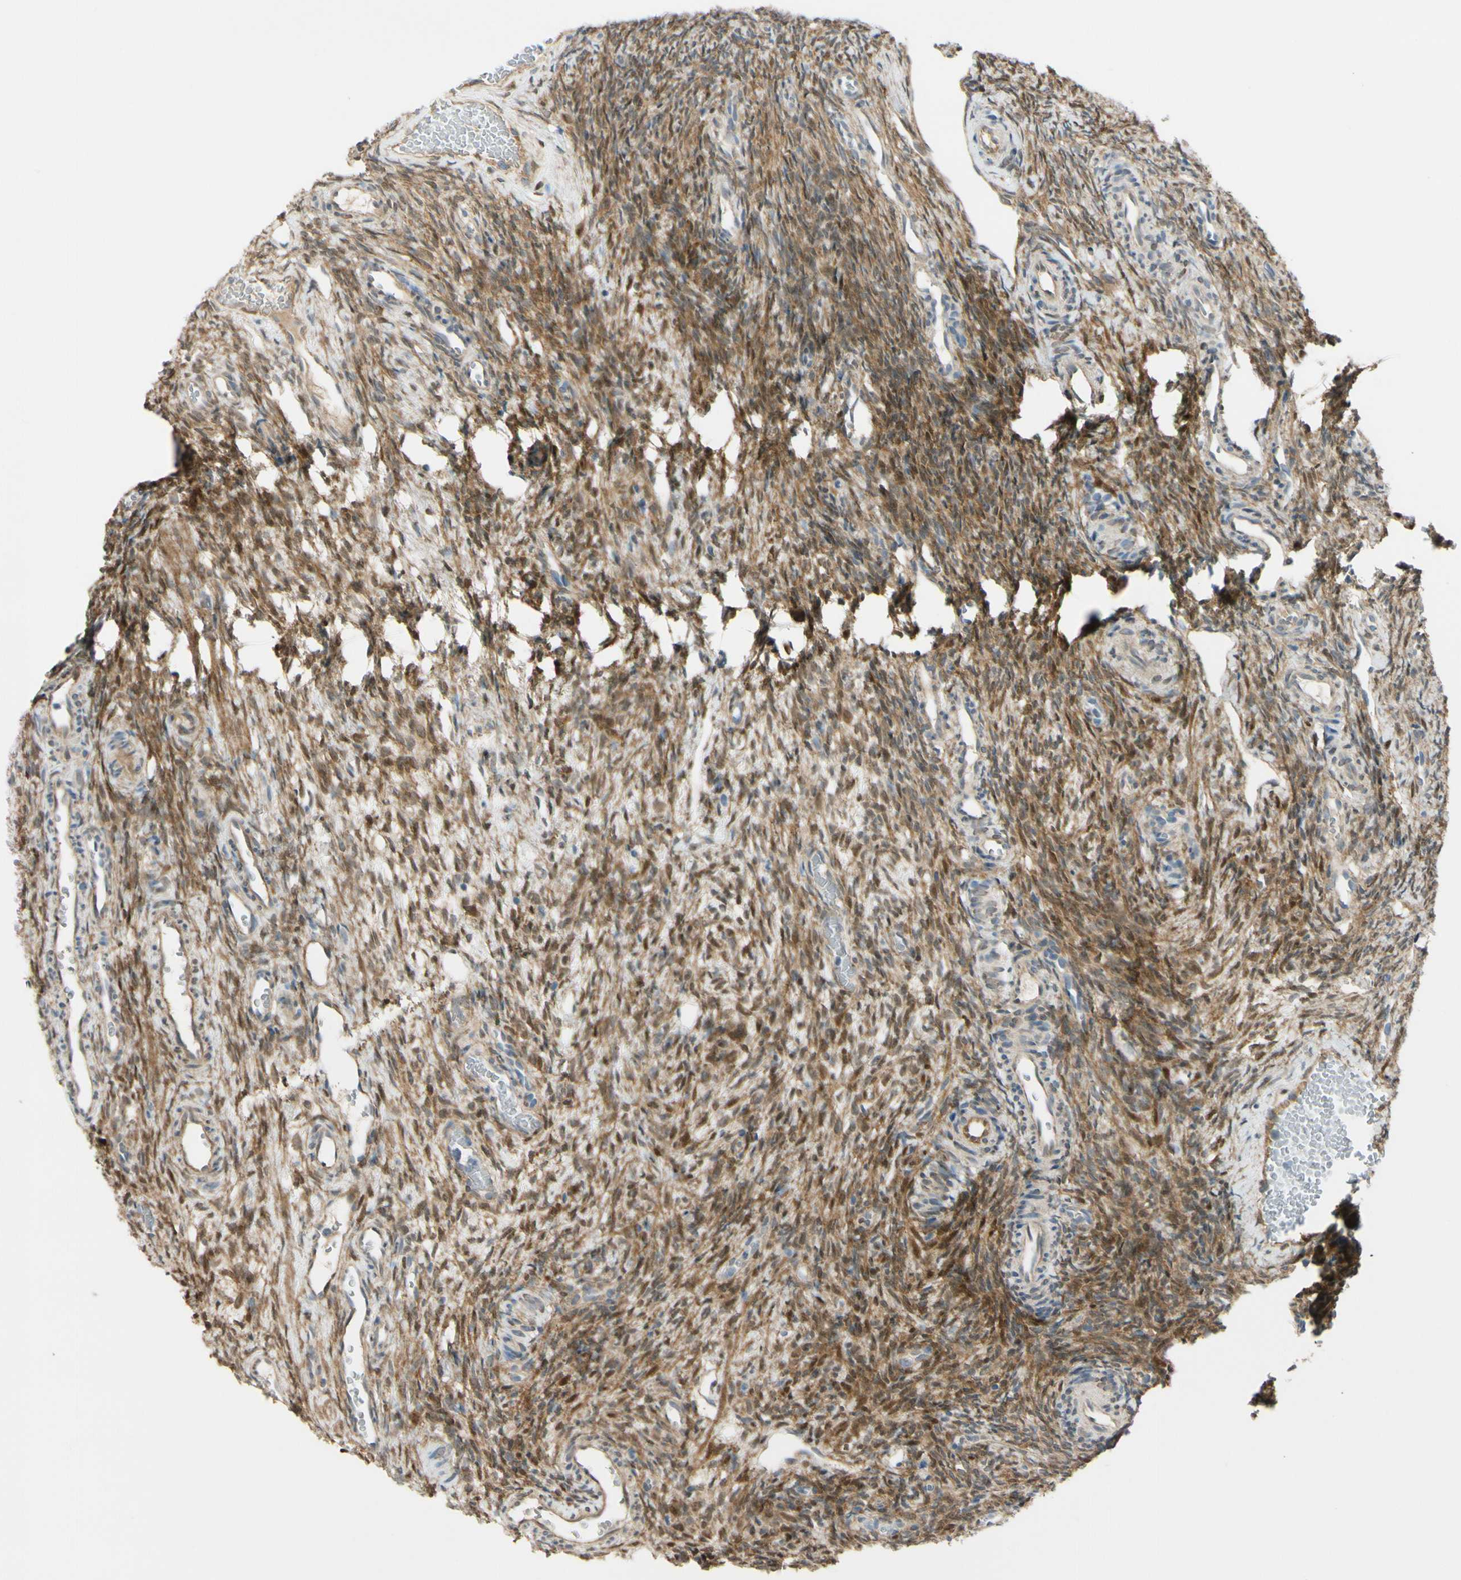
{"staining": {"intensity": "moderate", "quantity": "25%-75%", "location": "cytoplasmic/membranous,nuclear"}, "tissue": "ovary", "cell_type": "Ovarian stroma cells", "image_type": "normal", "snomed": [{"axis": "morphology", "description": "Normal tissue, NOS"}, {"axis": "topography", "description": "Ovary"}], "caption": "Immunohistochemical staining of benign ovary displays medium levels of moderate cytoplasmic/membranous,nuclear positivity in approximately 25%-75% of ovarian stroma cells.", "gene": "FHL2", "patient": {"sex": "female", "age": 35}}